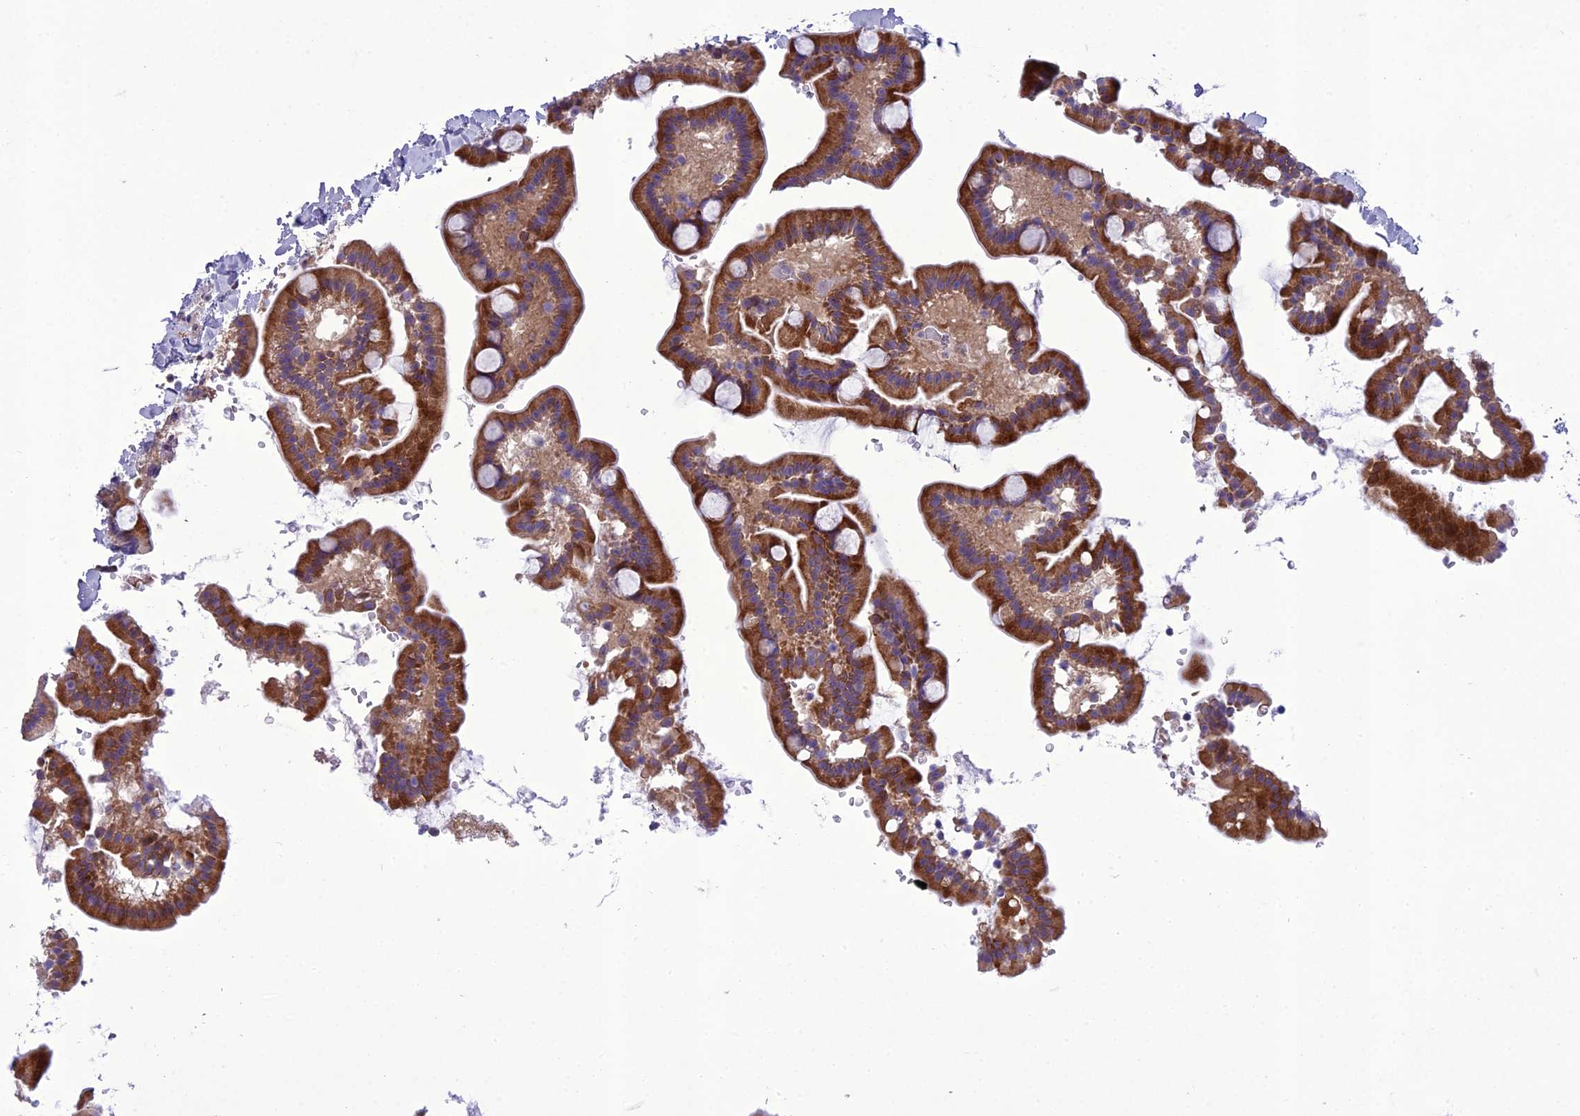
{"staining": {"intensity": "moderate", "quantity": ">75%", "location": "cytoplasmic/membranous"}, "tissue": "duodenum", "cell_type": "Glandular cells", "image_type": "normal", "snomed": [{"axis": "morphology", "description": "Normal tissue, NOS"}, {"axis": "topography", "description": "Duodenum"}], "caption": "Moderate cytoplasmic/membranous positivity for a protein is appreciated in approximately >75% of glandular cells of unremarkable duodenum using immunohistochemistry (IHC).", "gene": "ADIPOR2", "patient": {"sex": "male", "age": 55}}